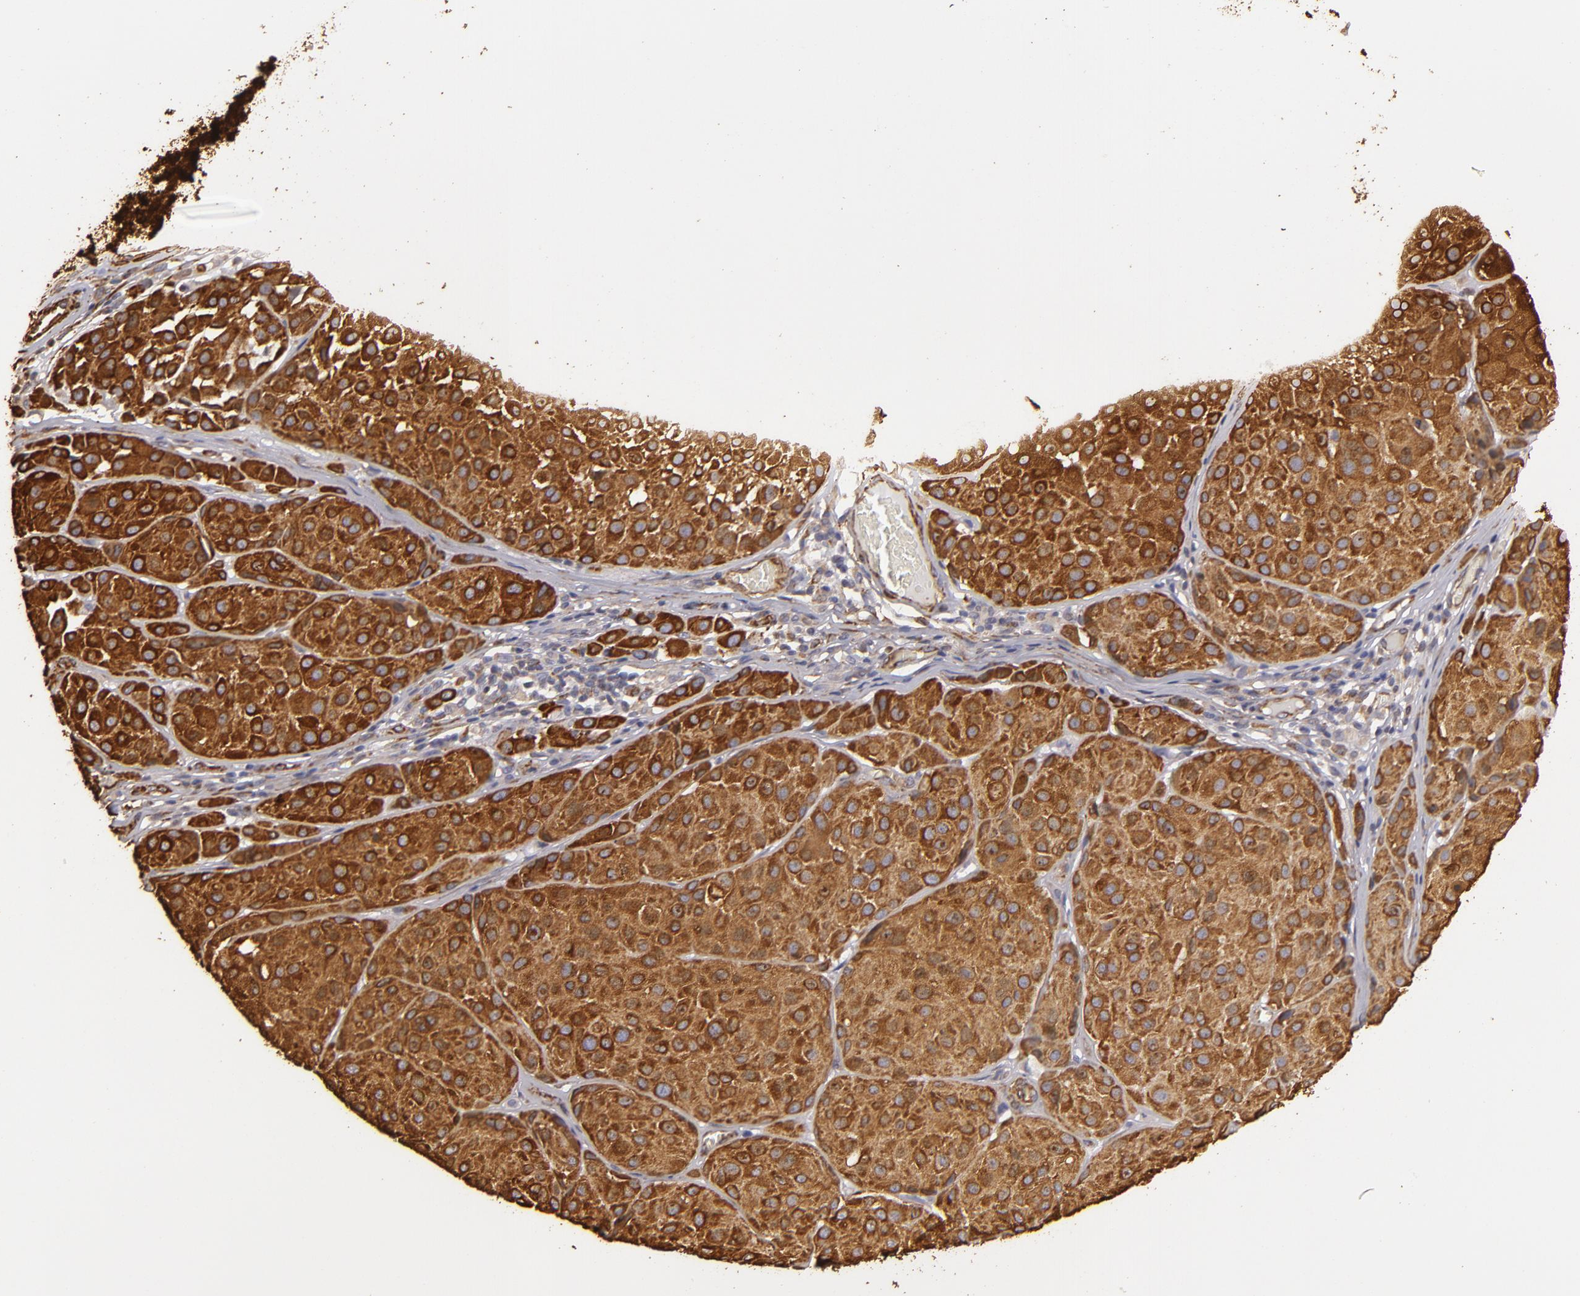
{"staining": {"intensity": "strong", "quantity": ">75%", "location": "cytoplasmic/membranous"}, "tissue": "melanoma", "cell_type": "Tumor cells", "image_type": "cancer", "snomed": [{"axis": "morphology", "description": "Malignant melanoma, NOS"}, {"axis": "topography", "description": "Skin"}], "caption": "IHC staining of malignant melanoma, which displays high levels of strong cytoplasmic/membranous expression in approximately >75% of tumor cells indicating strong cytoplasmic/membranous protein positivity. The staining was performed using DAB (brown) for protein detection and nuclei were counterstained in hematoxylin (blue).", "gene": "CYB5R3", "patient": {"sex": "male", "age": 36}}